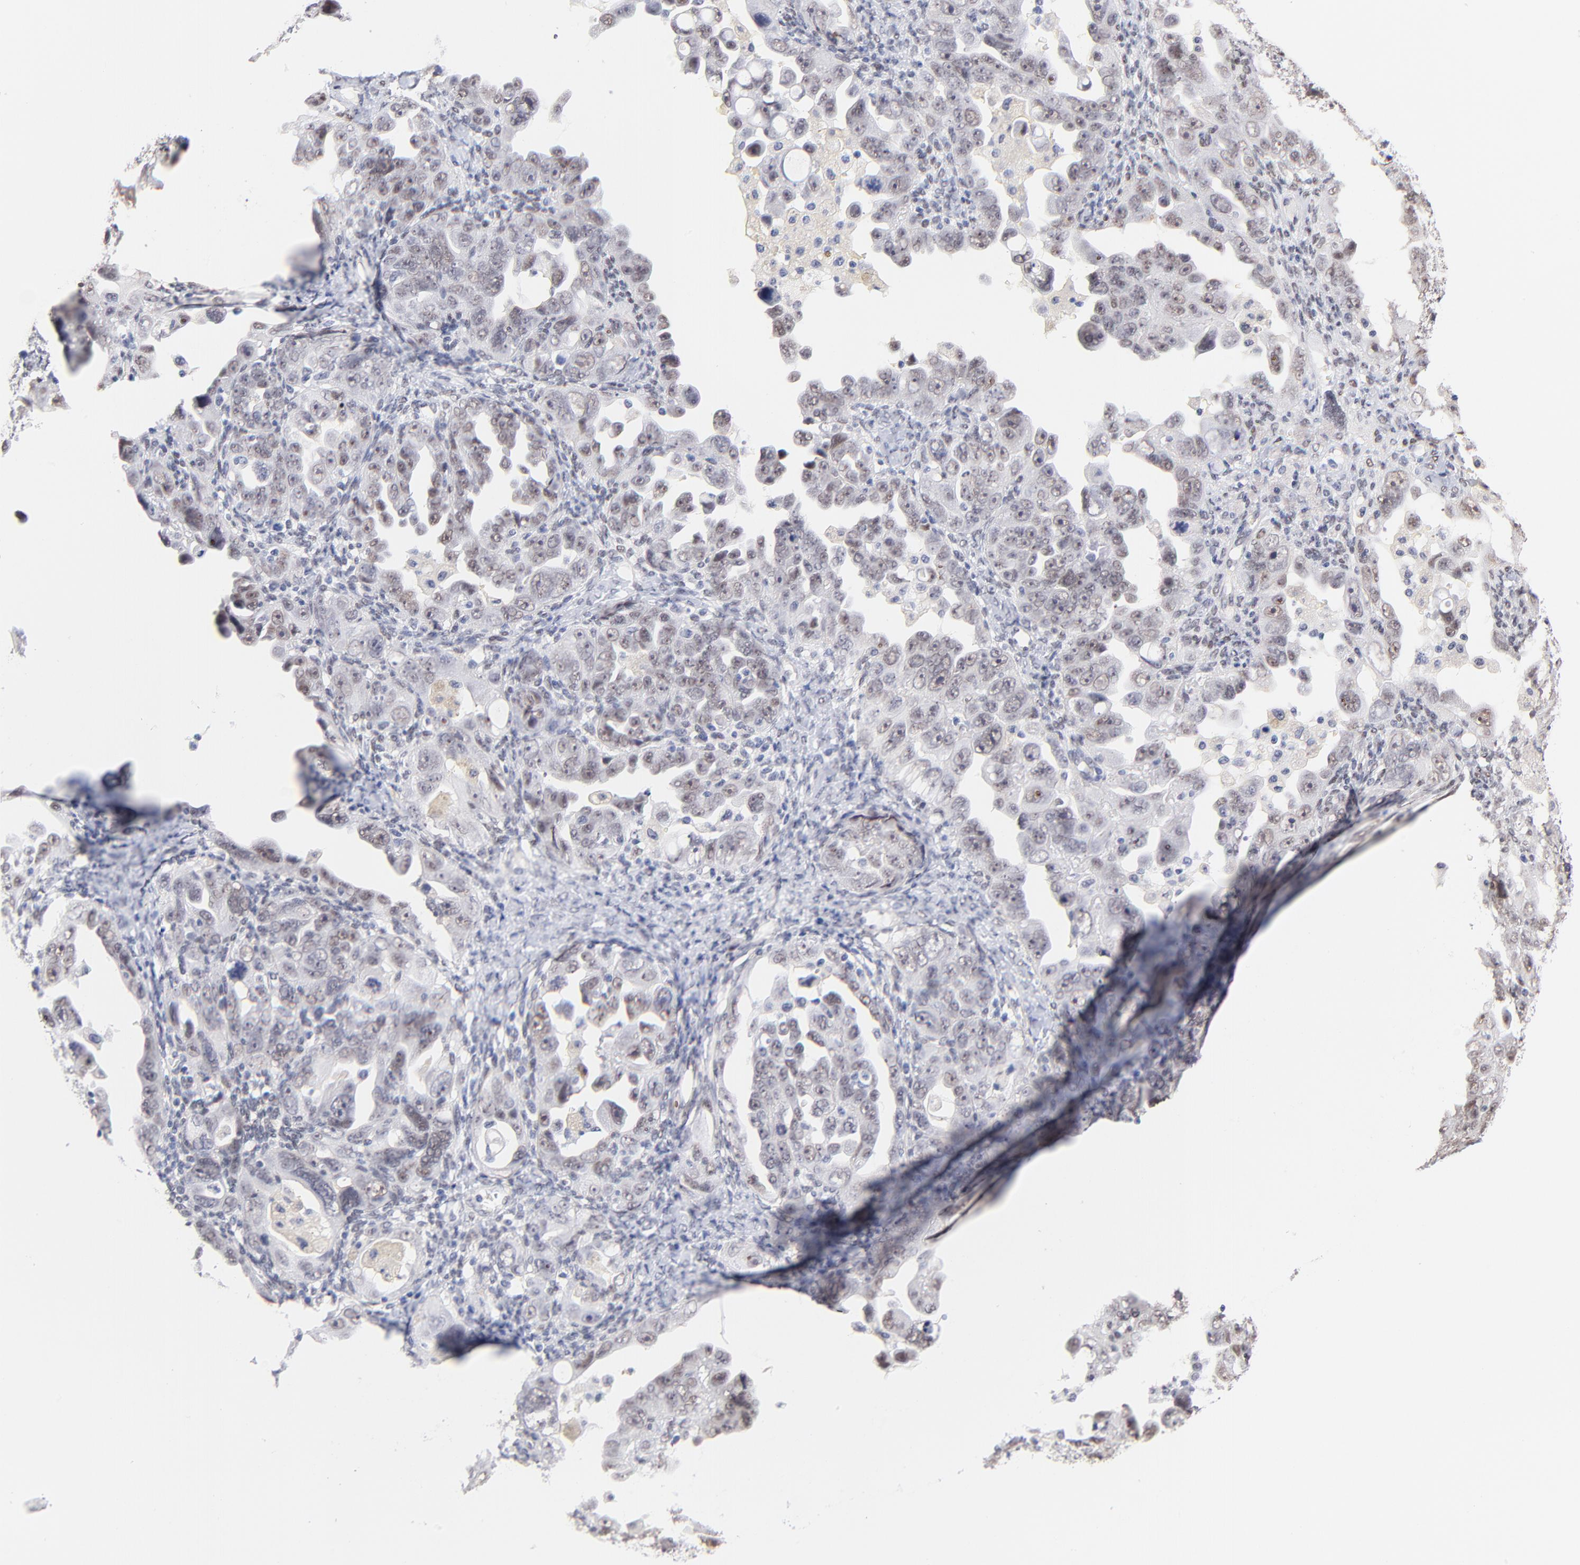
{"staining": {"intensity": "weak", "quantity": ">75%", "location": "nuclear"}, "tissue": "ovarian cancer", "cell_type": "Tumor cells", "image_type": "cancer", "snomed": [{"axis": "morphology", "description": "Cystadenocarcinoma, serous, NOS"}, {"axis": "topography", "description": "Ovary"}], "caption": "Ovarian cancer (serous cystadenocarcinoma) tissue displays weak nuclear expression in approximately >75% of tumor cells", "gene": "ZNF74", "patient": {"sex": "female", "age": 66}}